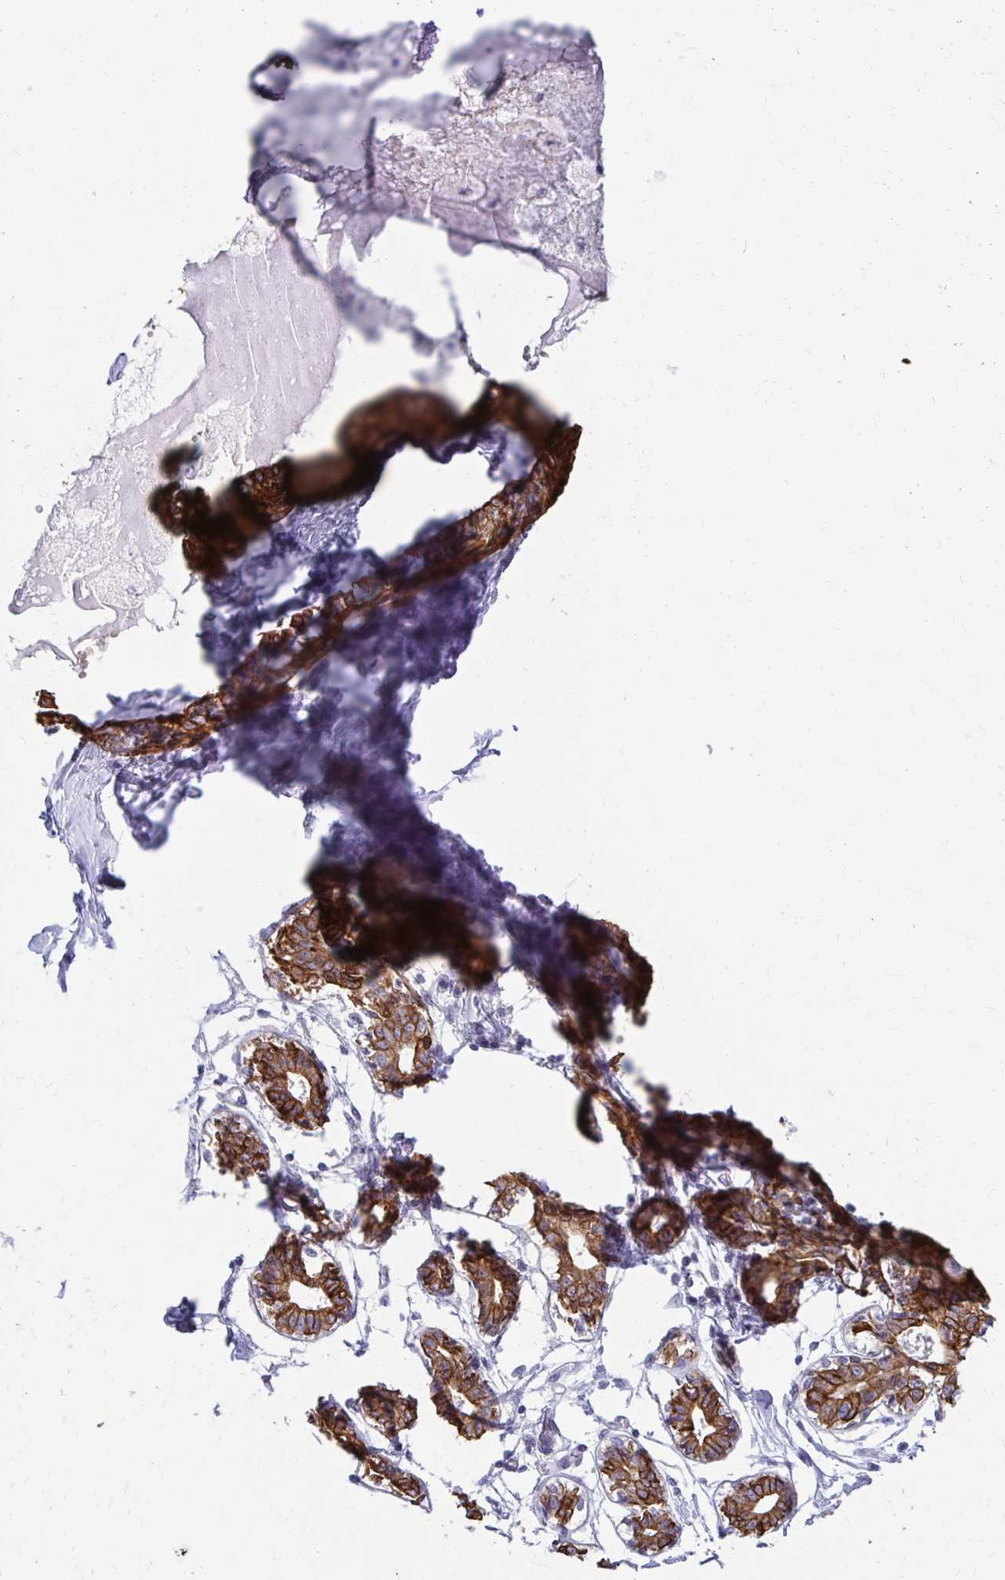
{"staining": {"intensity": "negative", "quantity": "none", "location": "none"}, "tissue": "breast", "cell_type": "Adipocytes", "image_type": "normal", "snomed": [{"axis": "morphology", "description": "Normal tissue, NOS"}, {"axis": "topography", "description": "Breast"}], "caption": "Micrograph shows no significant protein staining in adipocytes of normal breast. (Brightfield microscopy of DAB (3,3'-diaminobenzidine) immunohistochemistry (IHC) at high magnification).", "gene": "C1QTNF2", "patient": {"sex": "female", "age": 45}}